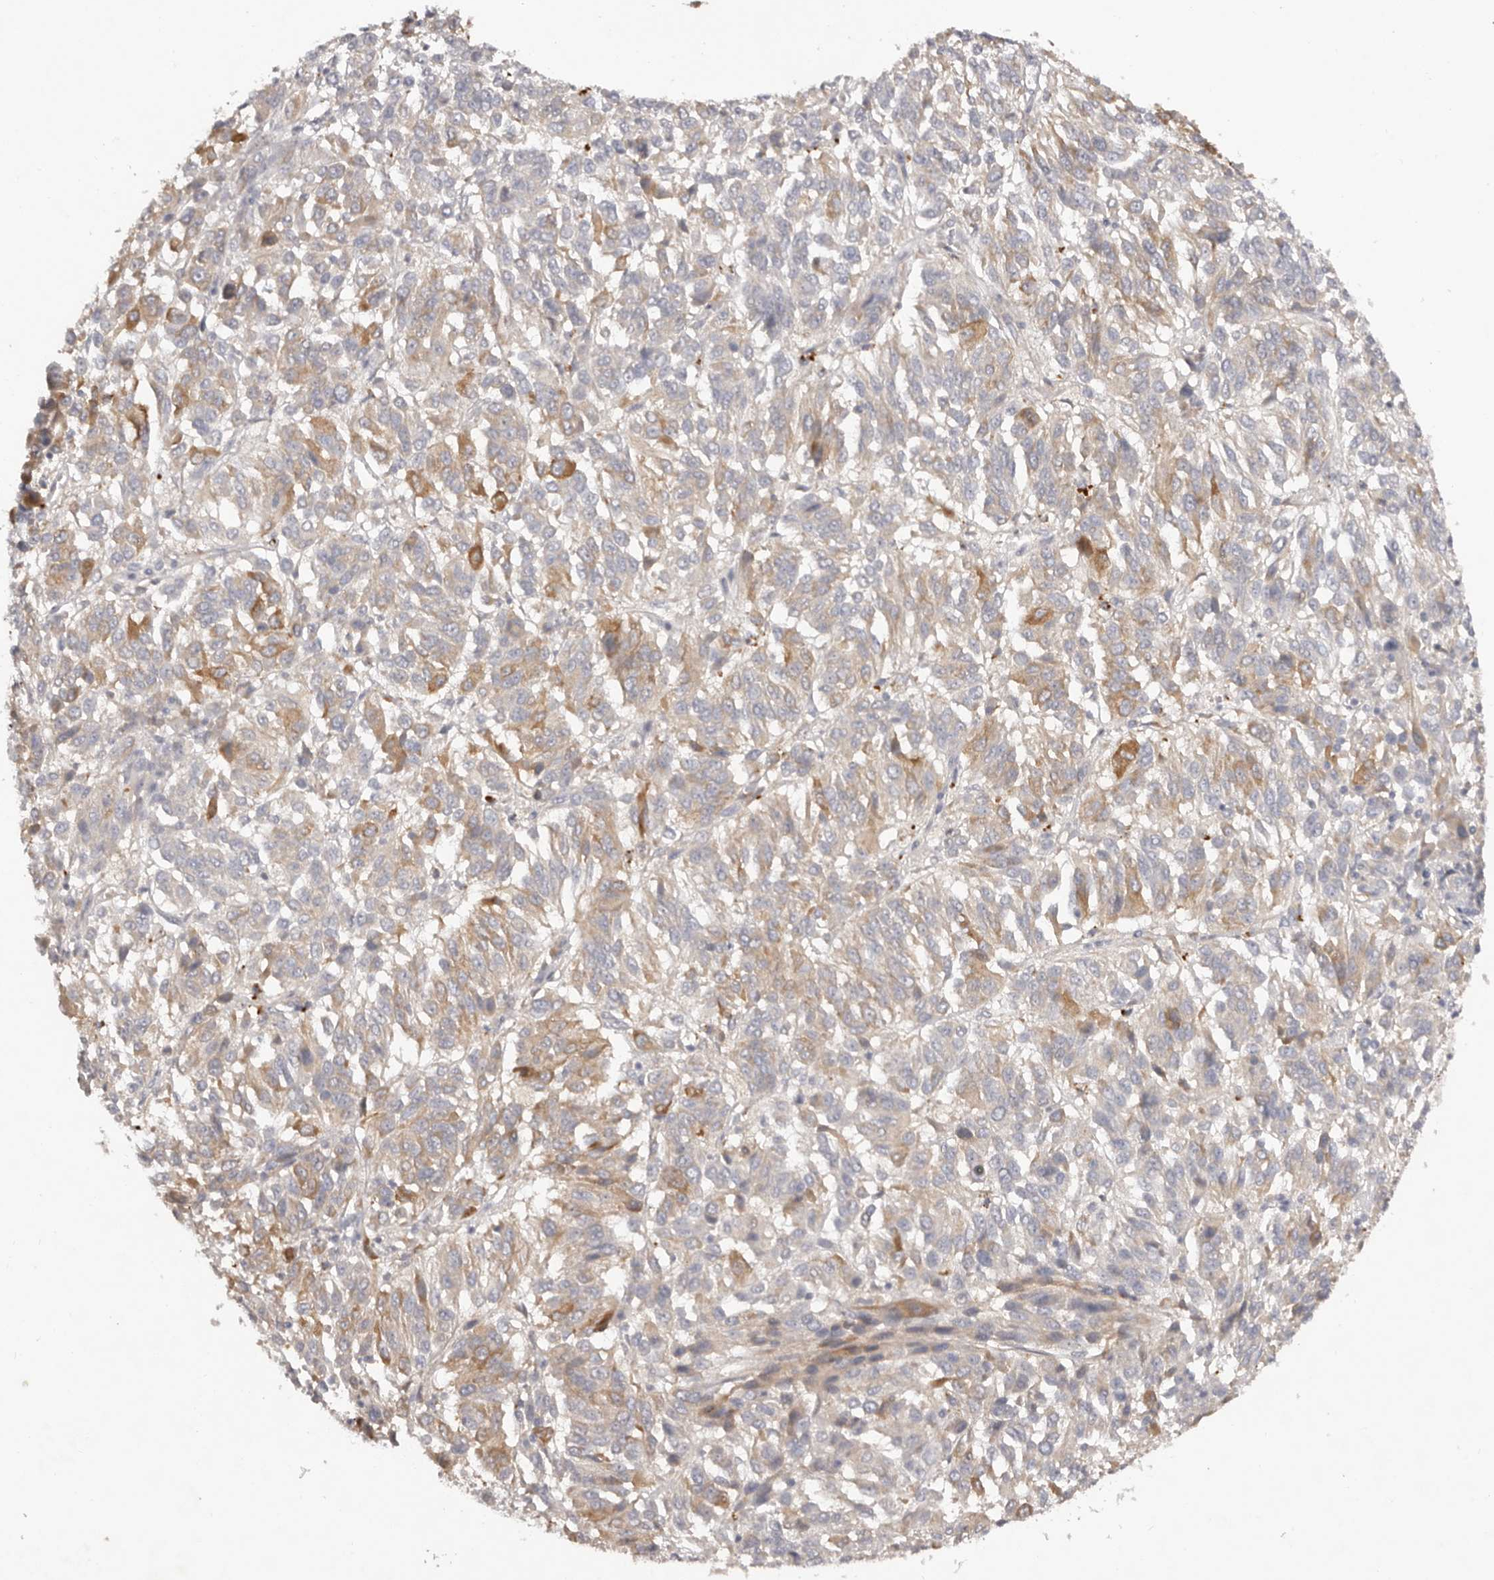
{"staining": {"intensity": "moderate", "quantity": "<25%", "location": "cytoplasmic/membranous"}, "tissue": "melanoma", "cell_type": "Tumor cells", "image_type": "cancer", "snomed": [{"axis": "morphology", "description": "Malignant melanoma, Metastatic site"}, {"axis": "topography", "description": "Lung"}], "caption": "Immunohistochemical staining of melanoma displays low levels of moderate cytoplasmic/membranous protein positivity in about <25% of tumor cells.", "gene": "SCUBE2", "patient": {"sex": "male", "age": 64}}